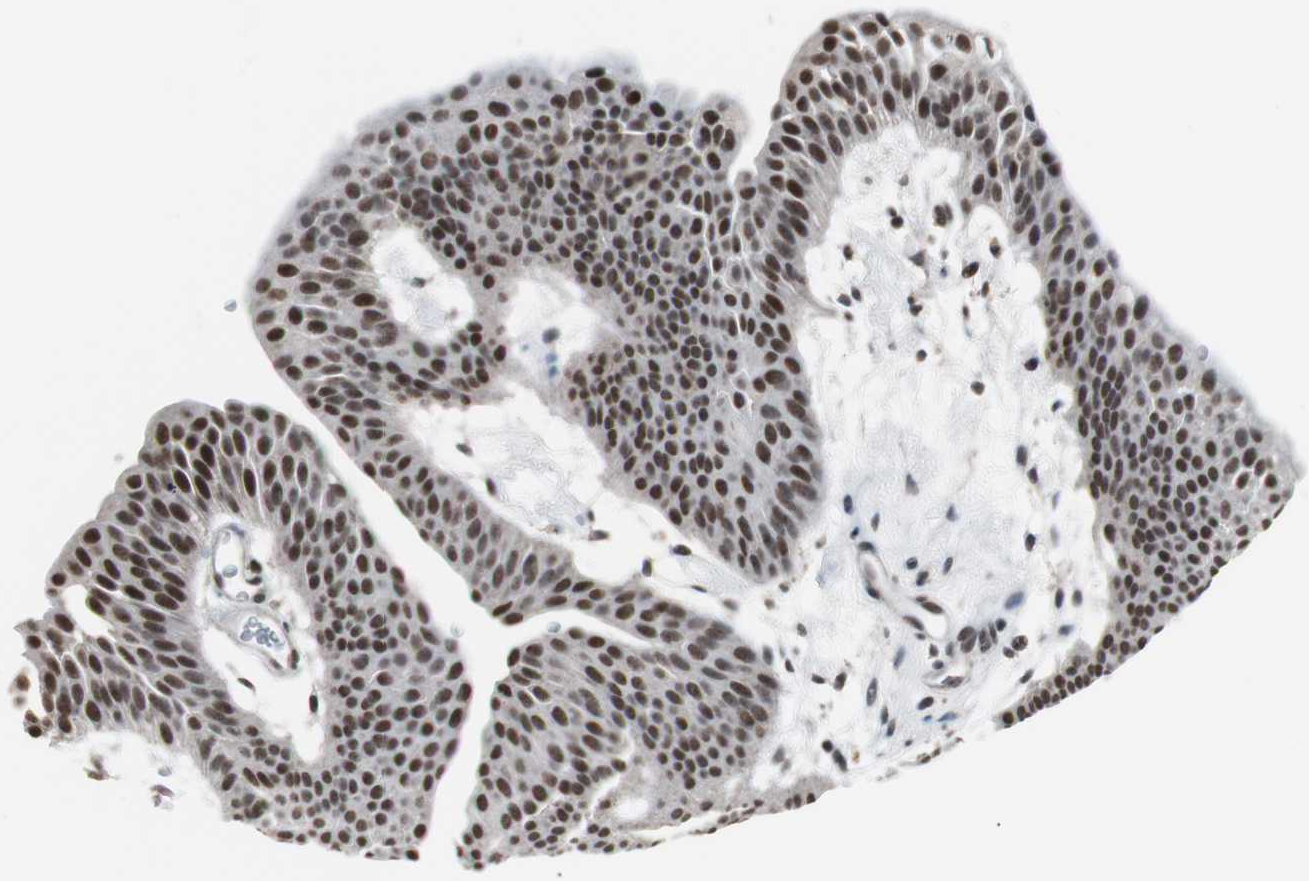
{"staining": {"intensity": "strong", "quantity": ">75%", "location": "nuclear"}, "tissue": "urothelial cancer", "cell_type": "Tumor cells", "image_type": "cancer", "snomed": [{"axis": "morphology", "description": "Urothelial carcinoma, Low grade"}, {"axis": "topography", "description": "Urinary bladder"}], "caption": "A brown stain shows strong nuclear staining of a protein in human low-grade urothelial carcinoma tumor cells.", "gene": "TAF7", "patient": {"sex": "female", "age": 60}}